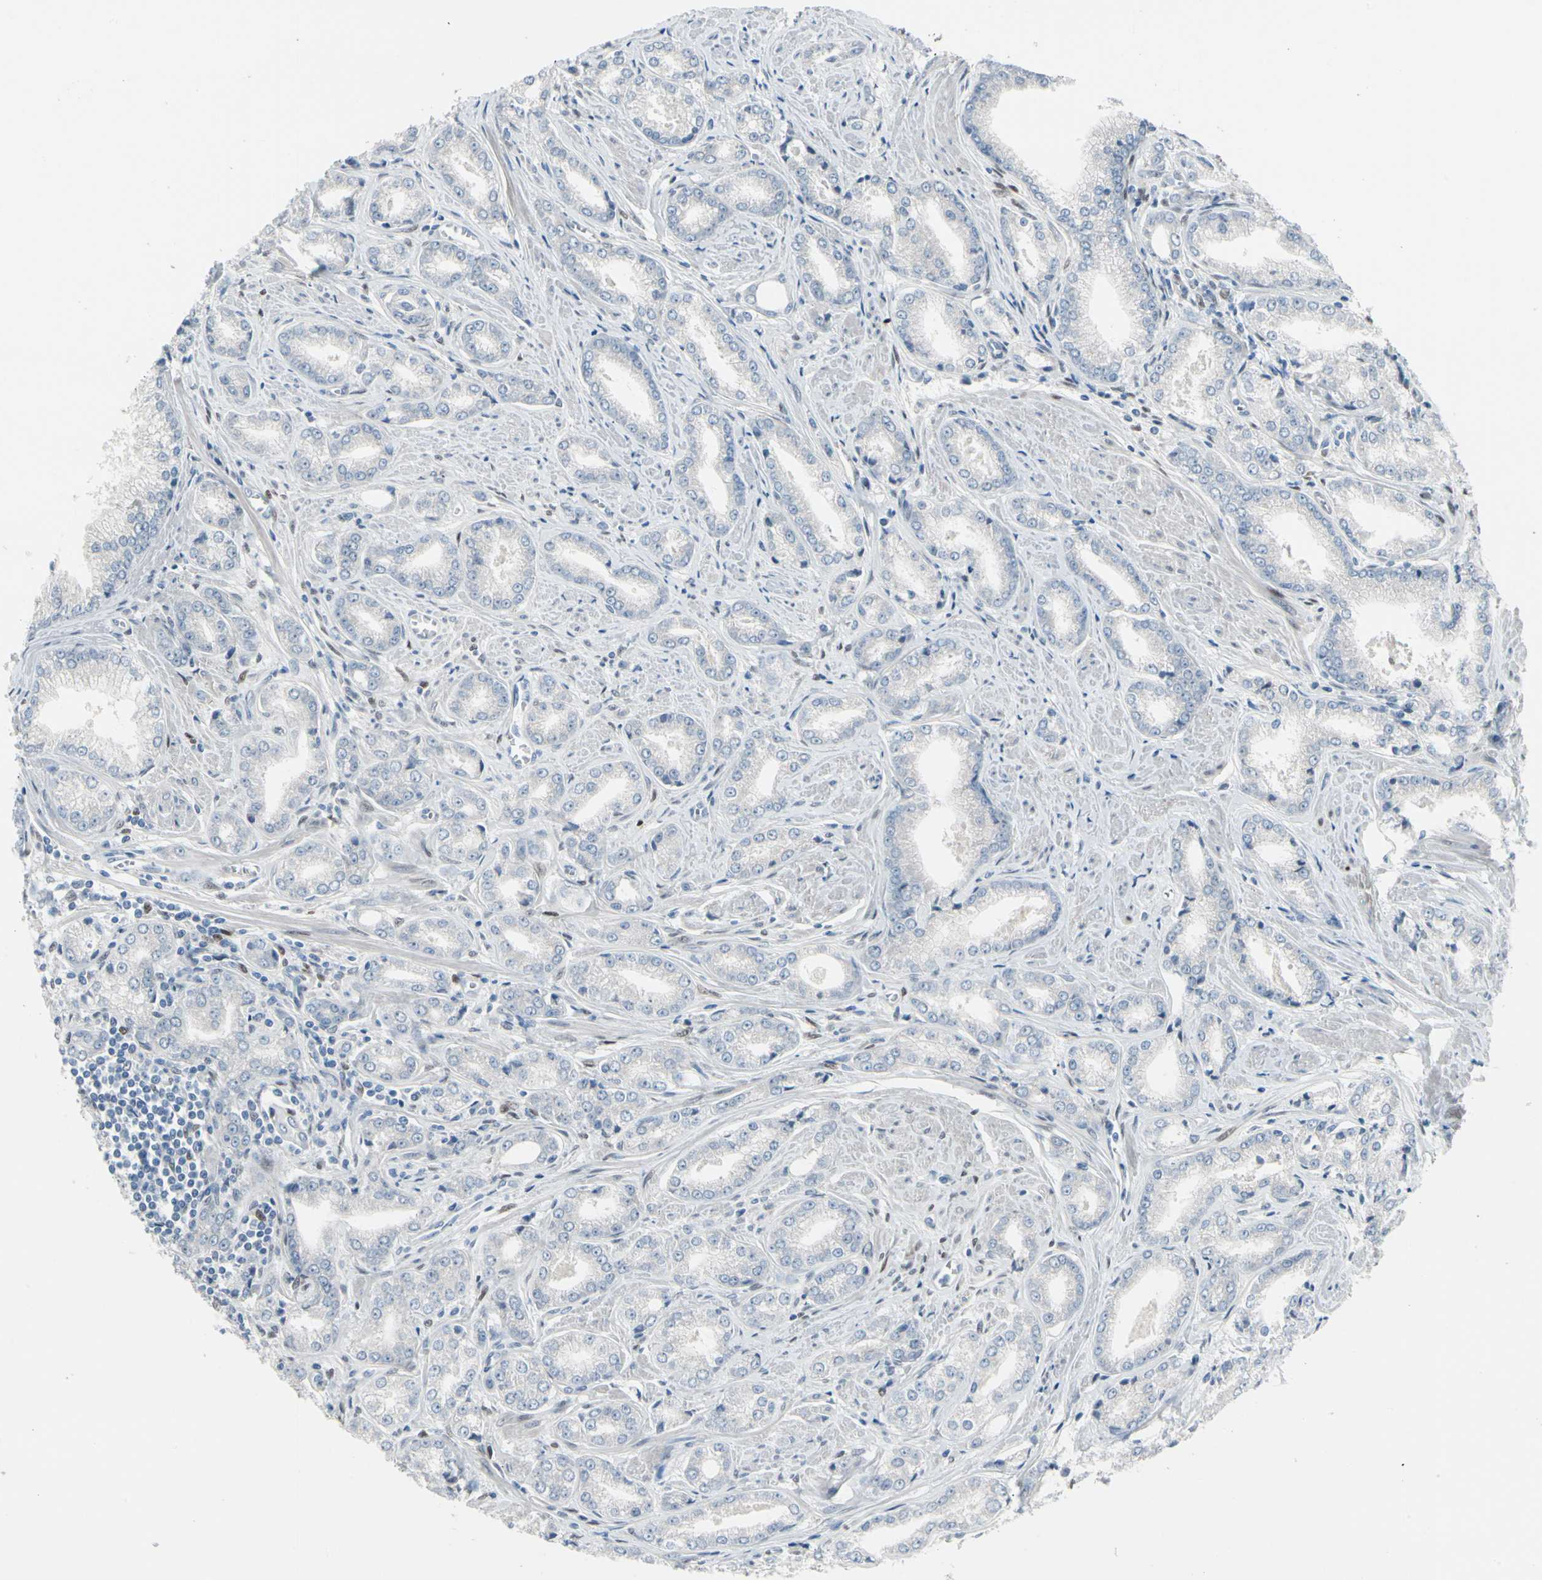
{"staining": {"intensity": "negative", "quantity": "none", "location": "none"}, "tissue": "prostate cancer", "cell_type": "Tumor cells", "image_type": "cancer", "snomed": [{"axis": "morphology", "description": "Adenocarcinoma, Low grade"}, {"axis": "topography", "description": "Prostate"}], "caption": "Adenocarcinoma (low-grade) (prostate) was stained to show a protein in brown. There is no significant positivity in tumor cells. The staining was performed using DAB (3,3'-diaminobenzidine) to visualize the protein expression in brown, while the nuclei were stained in blue with hematoxylin (Magnification: 20x).", "gene": "PGR", "patient": {"sex": "male", "age": 64}}